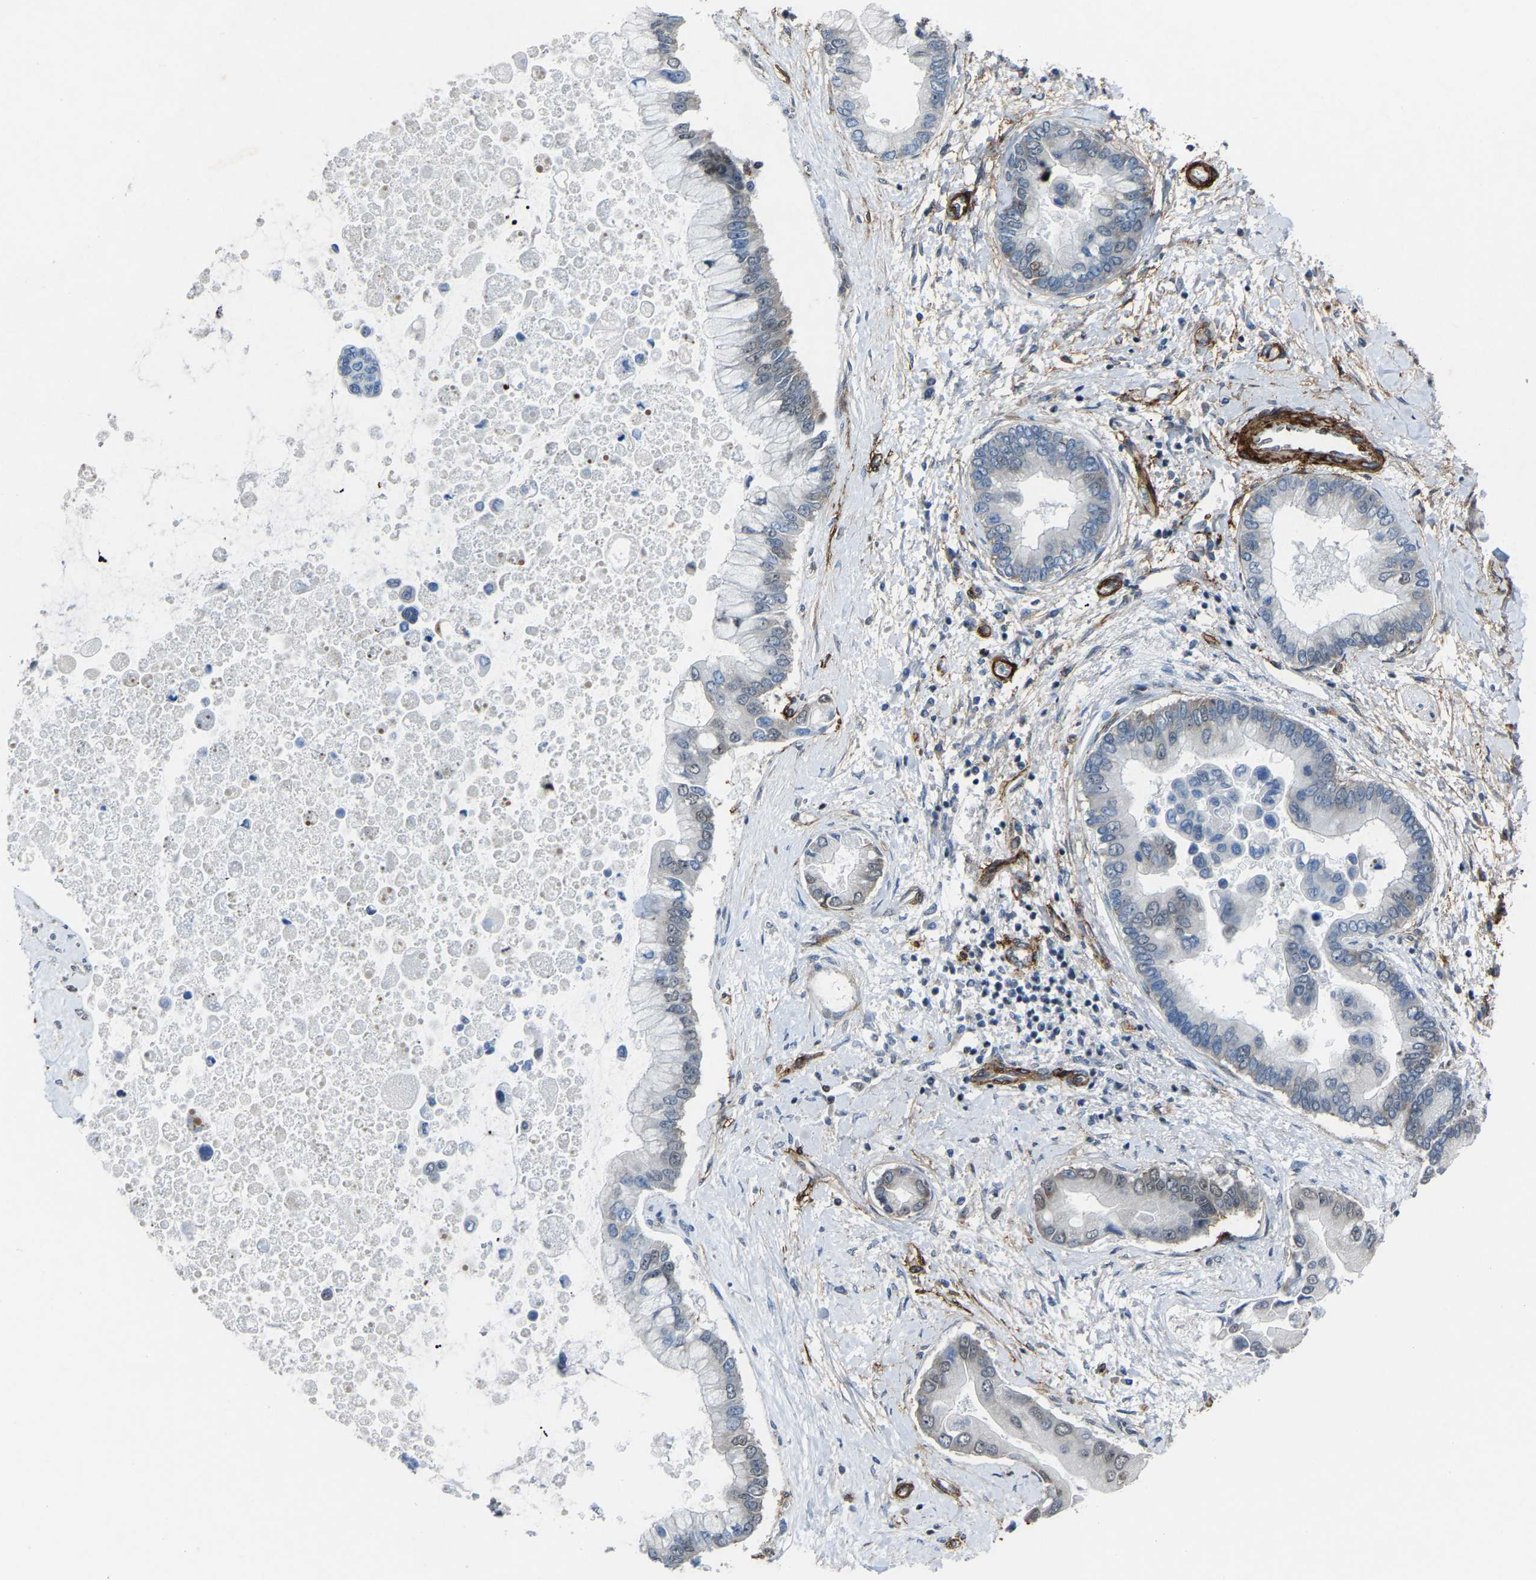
{"staining": {"intensity": "weak", "quantity": "<25%", "location": "nuclear"}, "tissue": "liver cancer", "cell_type": "Tumor cells", "image_type": "cancer", "snomed": [{"axis": "morphology", "description": "Cholangiocarcinoma"}, {"axis": "topography", "description": "Liver"}], "caption": "An immunohistochemistry image of liver cancer is shown. There is no staining in tumor cells of liver cancer.", "gene": "DDX5", "patient": {"sex": "male", "age": 50}}